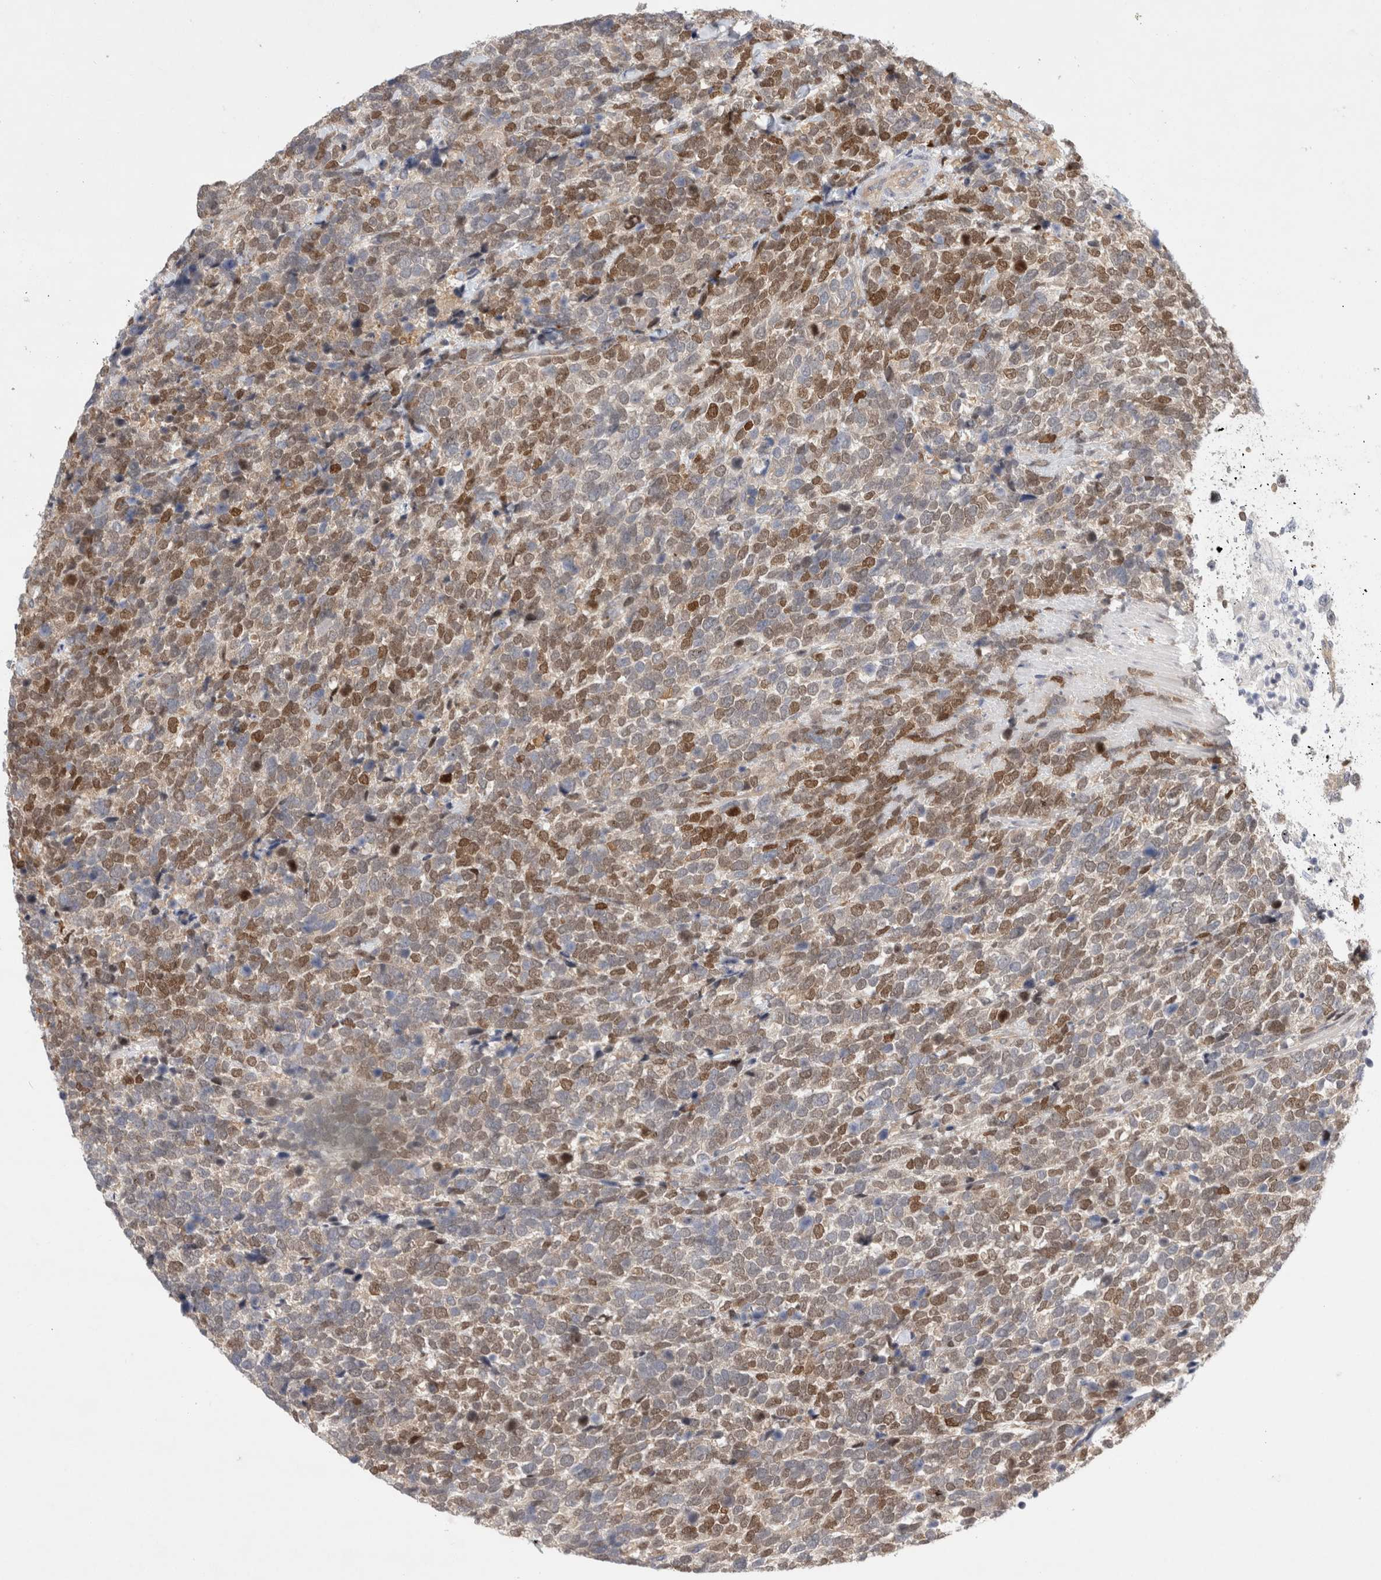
{"staining": {"intensity": "moderate", "quantity": "25%-75%", "location": "cytoplasmic/membranous,nuclear"}, "tissue": "urothelial cancer", "cell_type": "Tumor cells", "image_type": "cancer", "snomed": [{"axis": "morphology", "description": "Urothelial carcinoma, High grade"}, {"axis": "topography", "description": "Urinary bladder"}], "caption": "Urothelial carcinoma (high-grade) tissue displays moderate cytoplasmic/membranous and nuclear staining in approximately 25%-75% of tumor cells, visualized by immunohistochemistry.", "gene": "CDCA7L", "patient": {"sex": "female", "age": 82}}